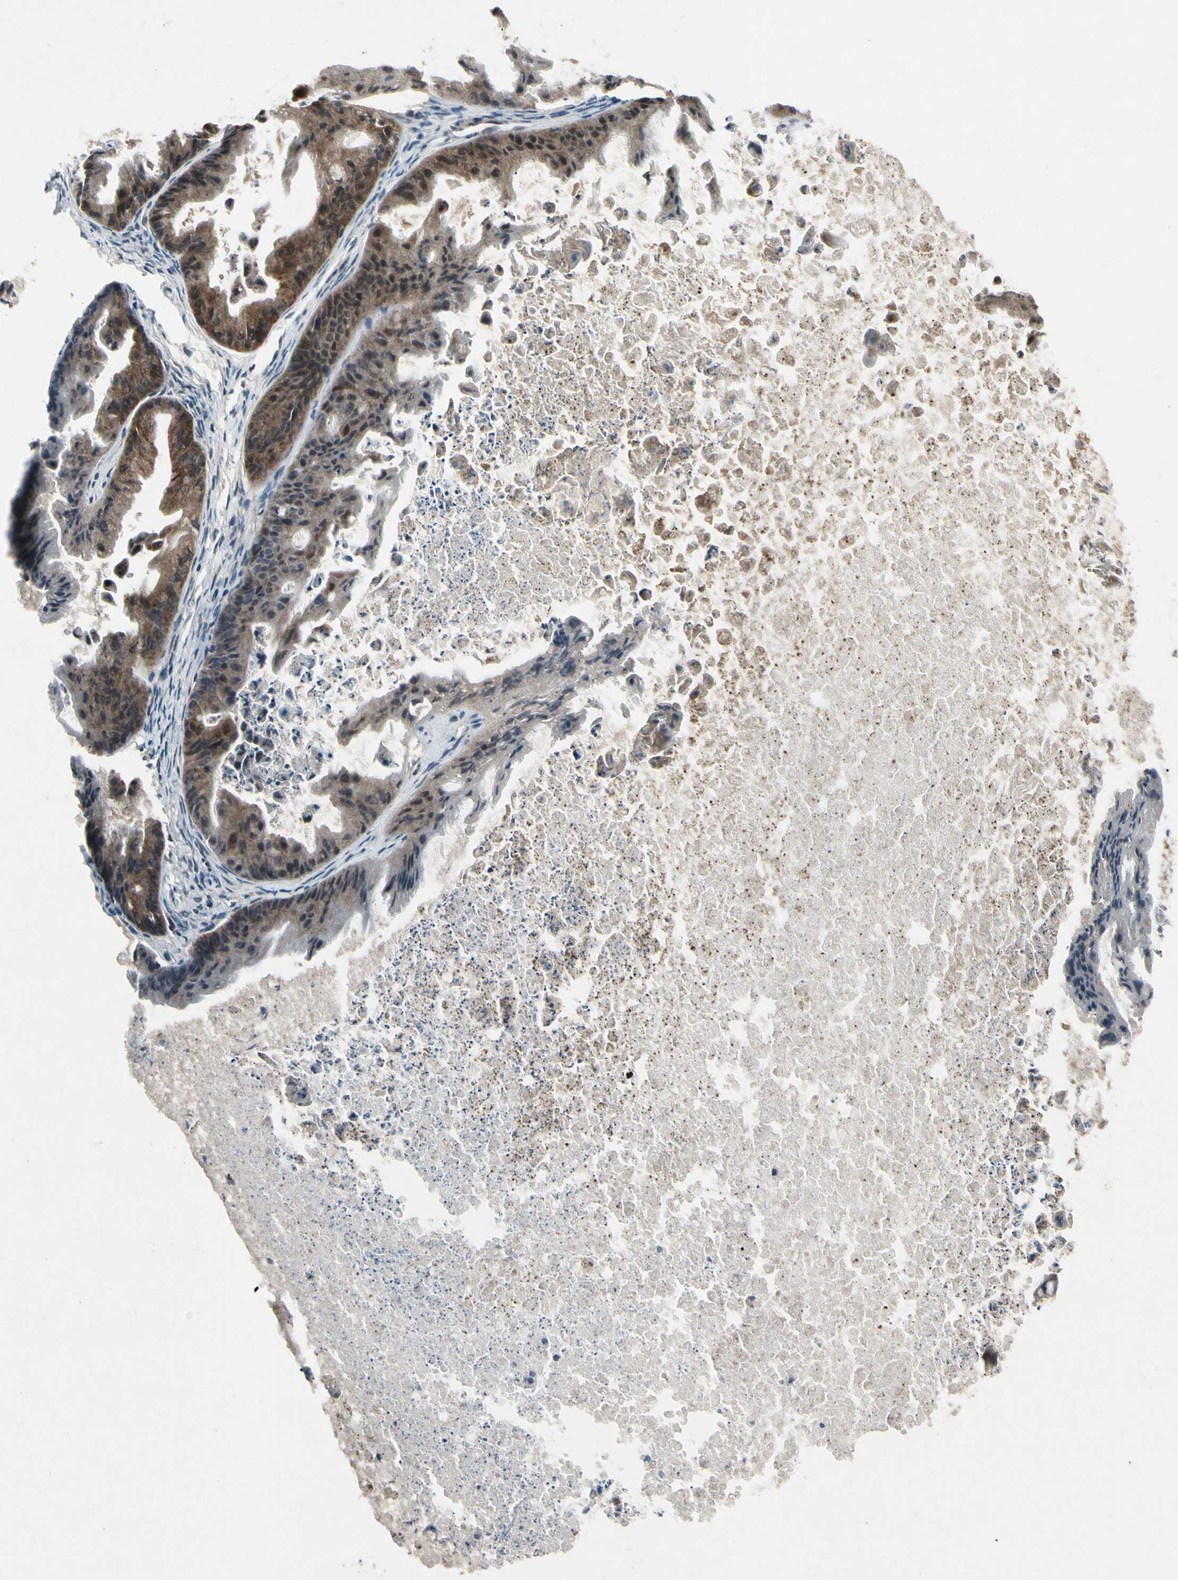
{"staining": {"intensity": "moderate", "quantity": ">75%", "location": "cytoplasmic/membranous"}, "tissue": "ovarian cancer", "cell_type": "Tumor cells", "image_type": "cancer", "snomed": [{"axis": "morphology", "description": "Cystadenocarcinoma, mucinous, NOS"}, {"axis": "topography", "description": "Ovary"}], "caption": "The micrograph shows immunohistochemical staining of mucinous cystadenocarcinoma (ovarian). There is moderate cytoplasmic/membranous expression is identified in approximately >75% of tumor cells.", "gene": "NMI", "patient": {"sex": "female", "age": 37}}